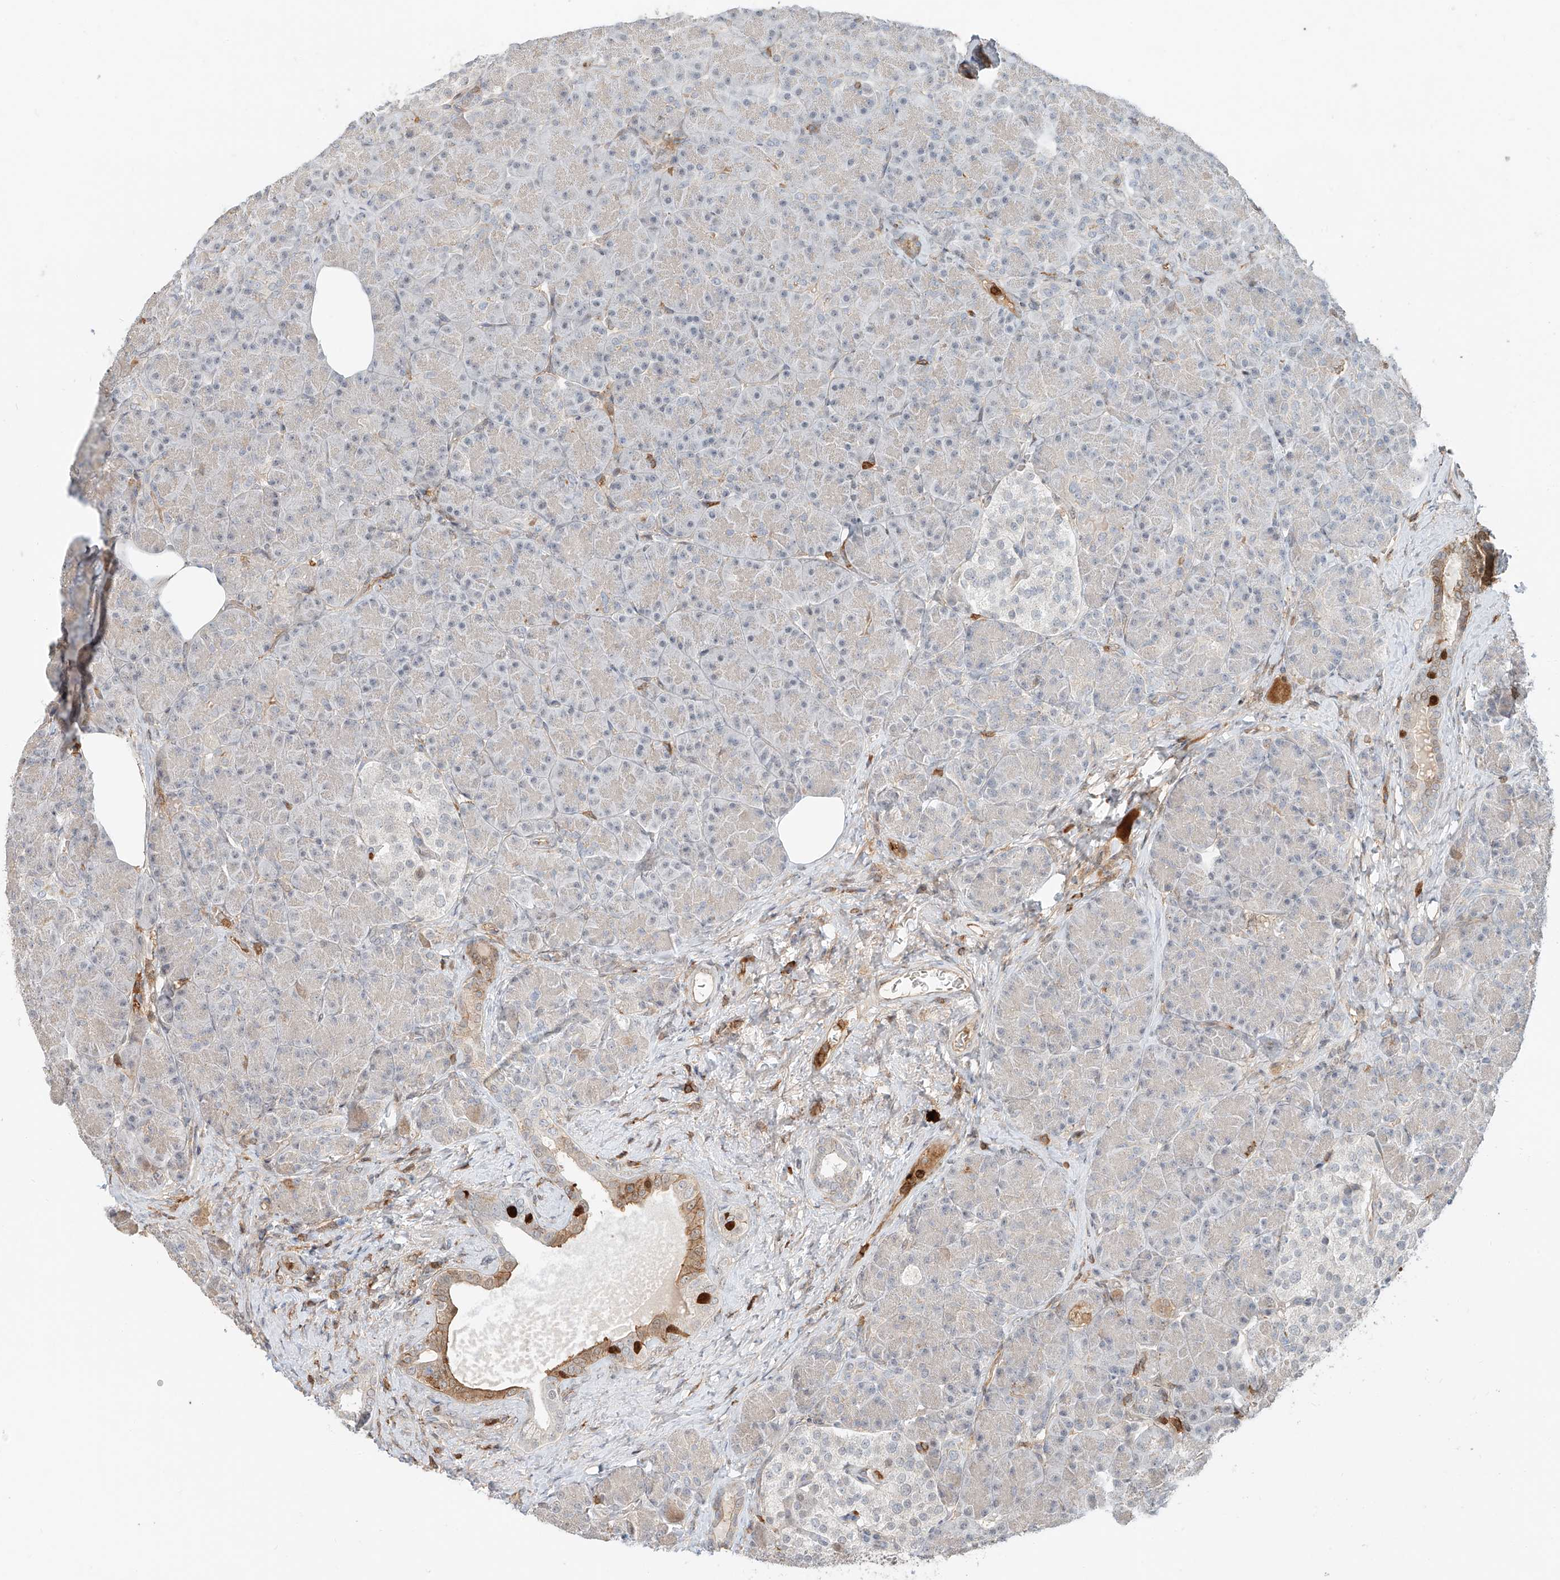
{"staining": {"intensity": "moderate", "quantity": "<25%", "location": "cytoplasmic/membranous"}, "tissue": "pancreas", "cell_type": "Exocrine glandular cells", "image_type": "normal", "snomed": [{"axis": "morphology", "description": "Normal tissue, NOS"}, {"axis": "topography", "description": "Pancreas"}], "caption": "Normal pancreas displays moderate cytoplasmic/membranous staining in approximately <25% of exocrine glandular cells, visualized by immunohistochemistry.", "gene": "CEP162", "patient": {"sex": "female", "age": 43}}